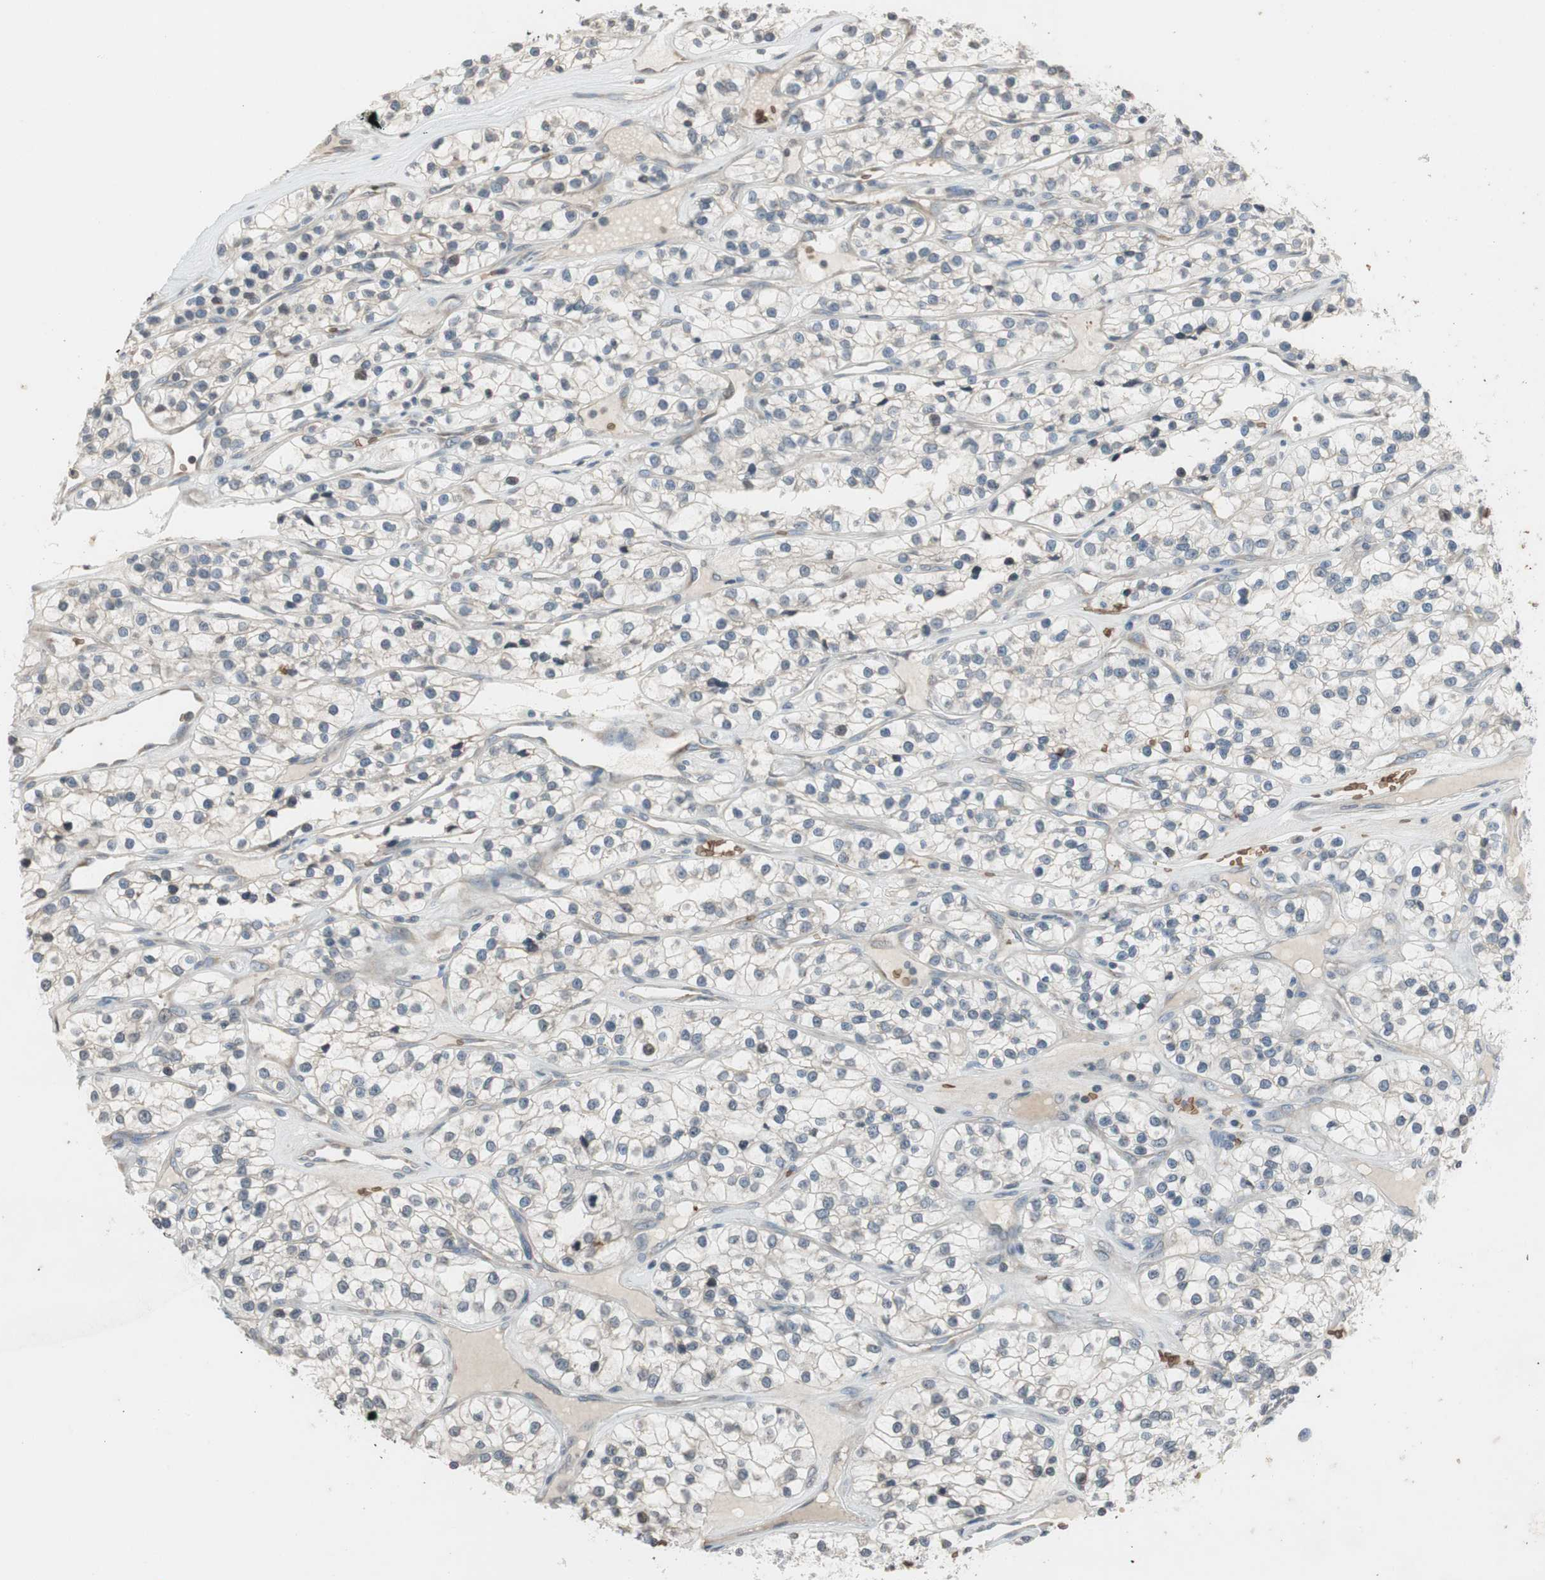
{"staining": {"intensity": "negative", "quantity": "none", "location": "none"}, "tissue": "renal cancer", "cell_type": "Tumor cells", "image_type": "cancer", "snomed": [{"axis": "morphology", "description": "Adenocarcinoma, NOS"}, {"axis": "topography", "description": "Kidney"}], "caption": "Tumor cells are negative for brown protein staining in renal cancer (adenocarcinoma).", "gene": "GYPC", "patient": {"sex": "female", "age": 57}}